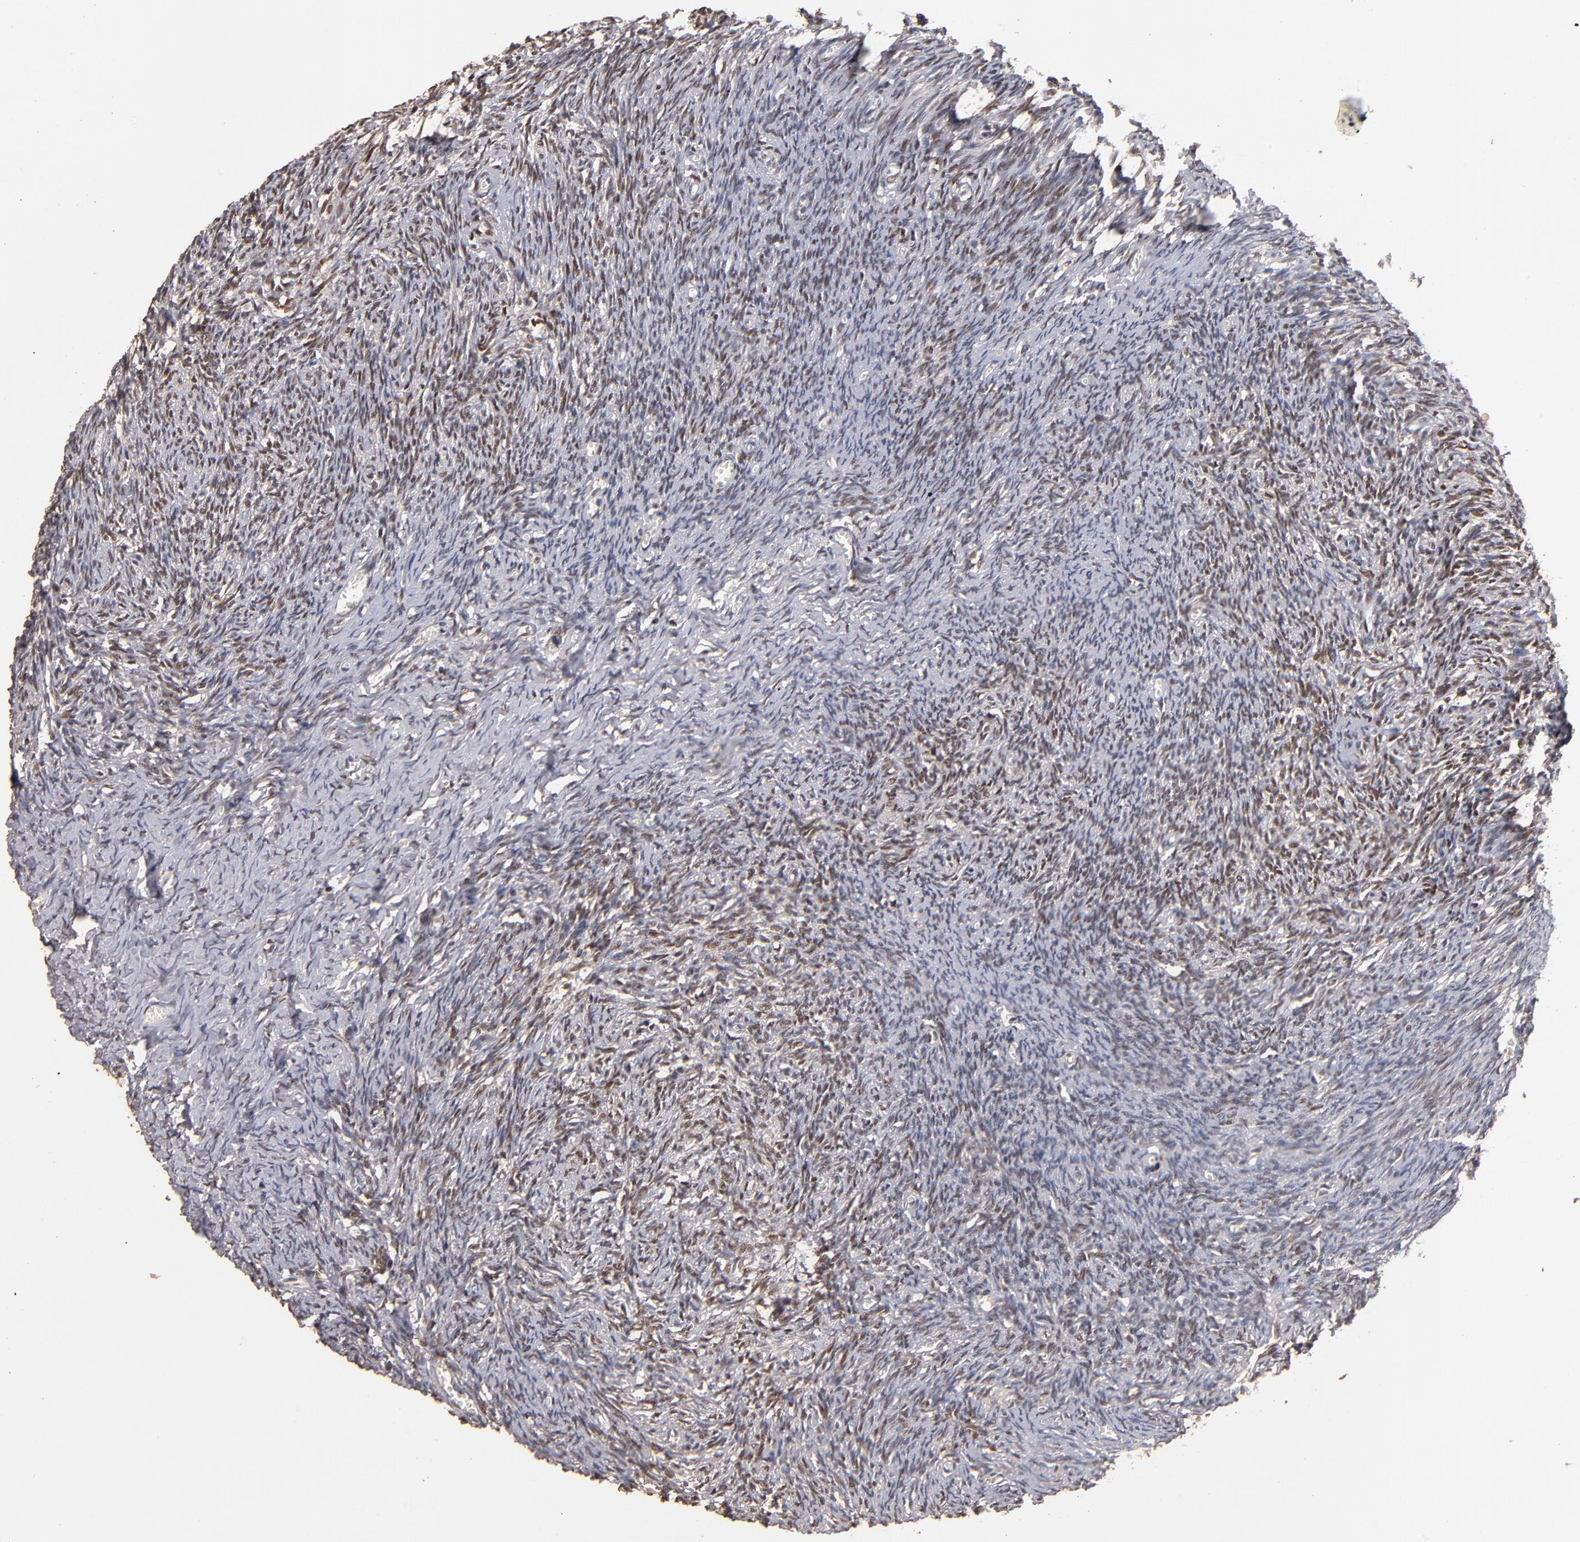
{"staining": {"intensity": "weak", "quantity": "25%-75%", "location": "nuclear"}, "tissue": "ovary", "cell_type": "Ovarian stroma cells", "image_type": "normal", "snomed": [{"axis": "morphology", "description": "Normal tissue, NOS"}, {"axis": "topography", "description": "Ovary"}], "caption": "Immunohistochemical staining of normal human ovary shows weak nuclear protein expression in about 25%-75% of ovarian stroma cells.", "gene": "EAPP", "patient": {"sex": "female", "age": 54}}